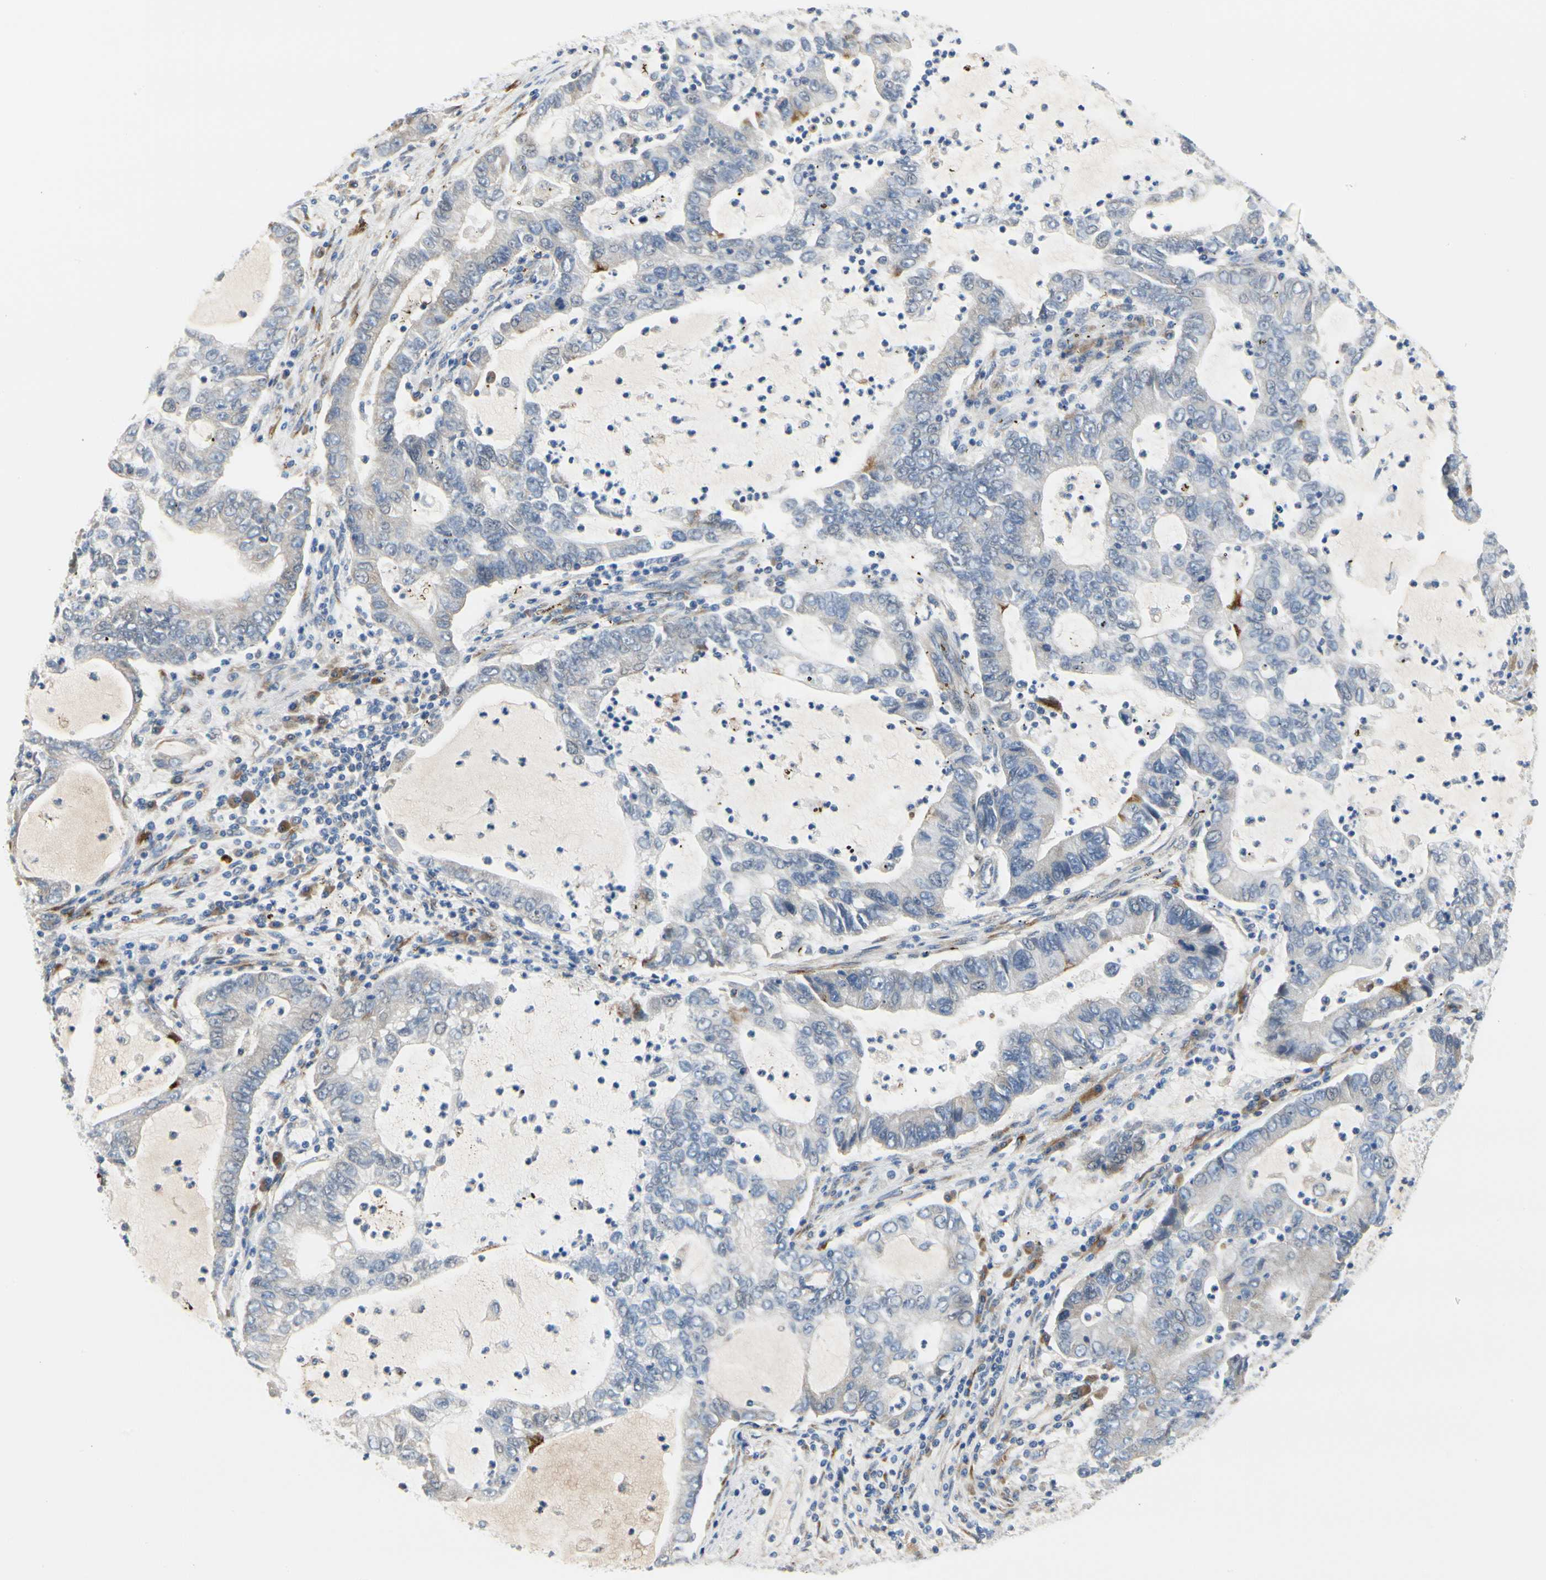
{"staining": {"intensity": "negative", "quantity": "none", "location": "none"}, "tissue": "lung cancer", "cell_type": "Tumor cells", "image_type": "cancer", "snomed": [{"axis": "morphology", "description": "Adenocarcinoma, NOS"}, {"axis": "topography", "description": "Lung"}], "caption": "Tumor cells show no significant positivity in lung cancer (adenocarcinoma). Brightfield microscopy of immunohistochemistry (IHC) stained with DAB (3,3'-diaminobenzidine) (brown) and hematoxylin (blue), captured at high magnification.", "gene": "ZNF236", "patient": {"sex": "female", "age": 51}}